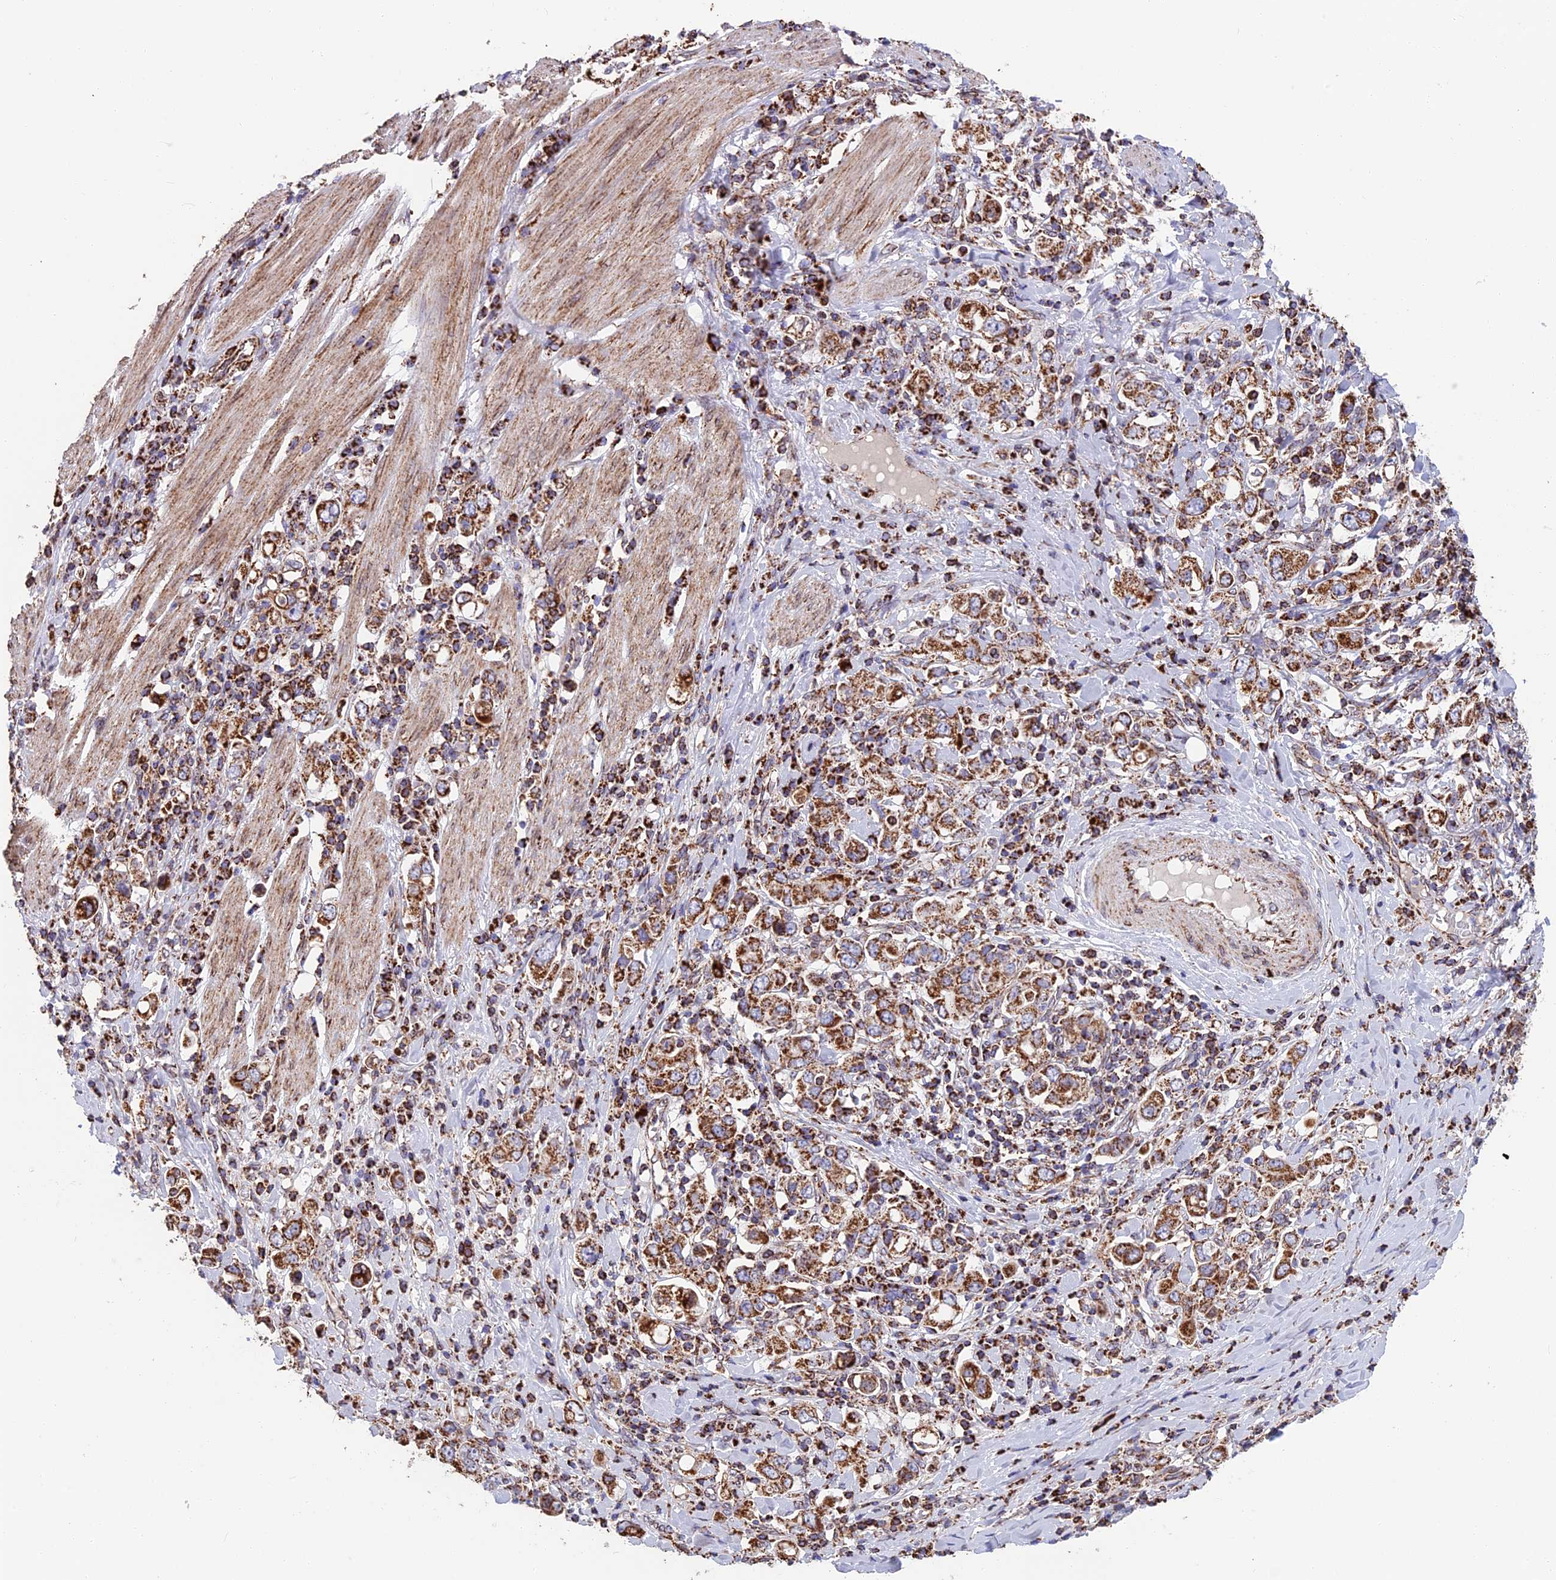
{"staining": {"intensity": "strong", "quantity": ">75%", "location": "cytoplasmic/membranous"}, "tissue": "stomach cancer", "cell_type": "Tumor cells", "image_type": "cancer", "snomed": [{"axis": "morphology", "description": "Adenocarcinoma, NOS"}, {"axis": "topography", "description": "Stomach, upper"}], "caption": "A brown stain highlights strong cytoplasmic/membranous staining of a protein in human stomach adenocarcinoma tumor cells.", "gene": "CS", "patient": {"sex": "male", "age": 62}}